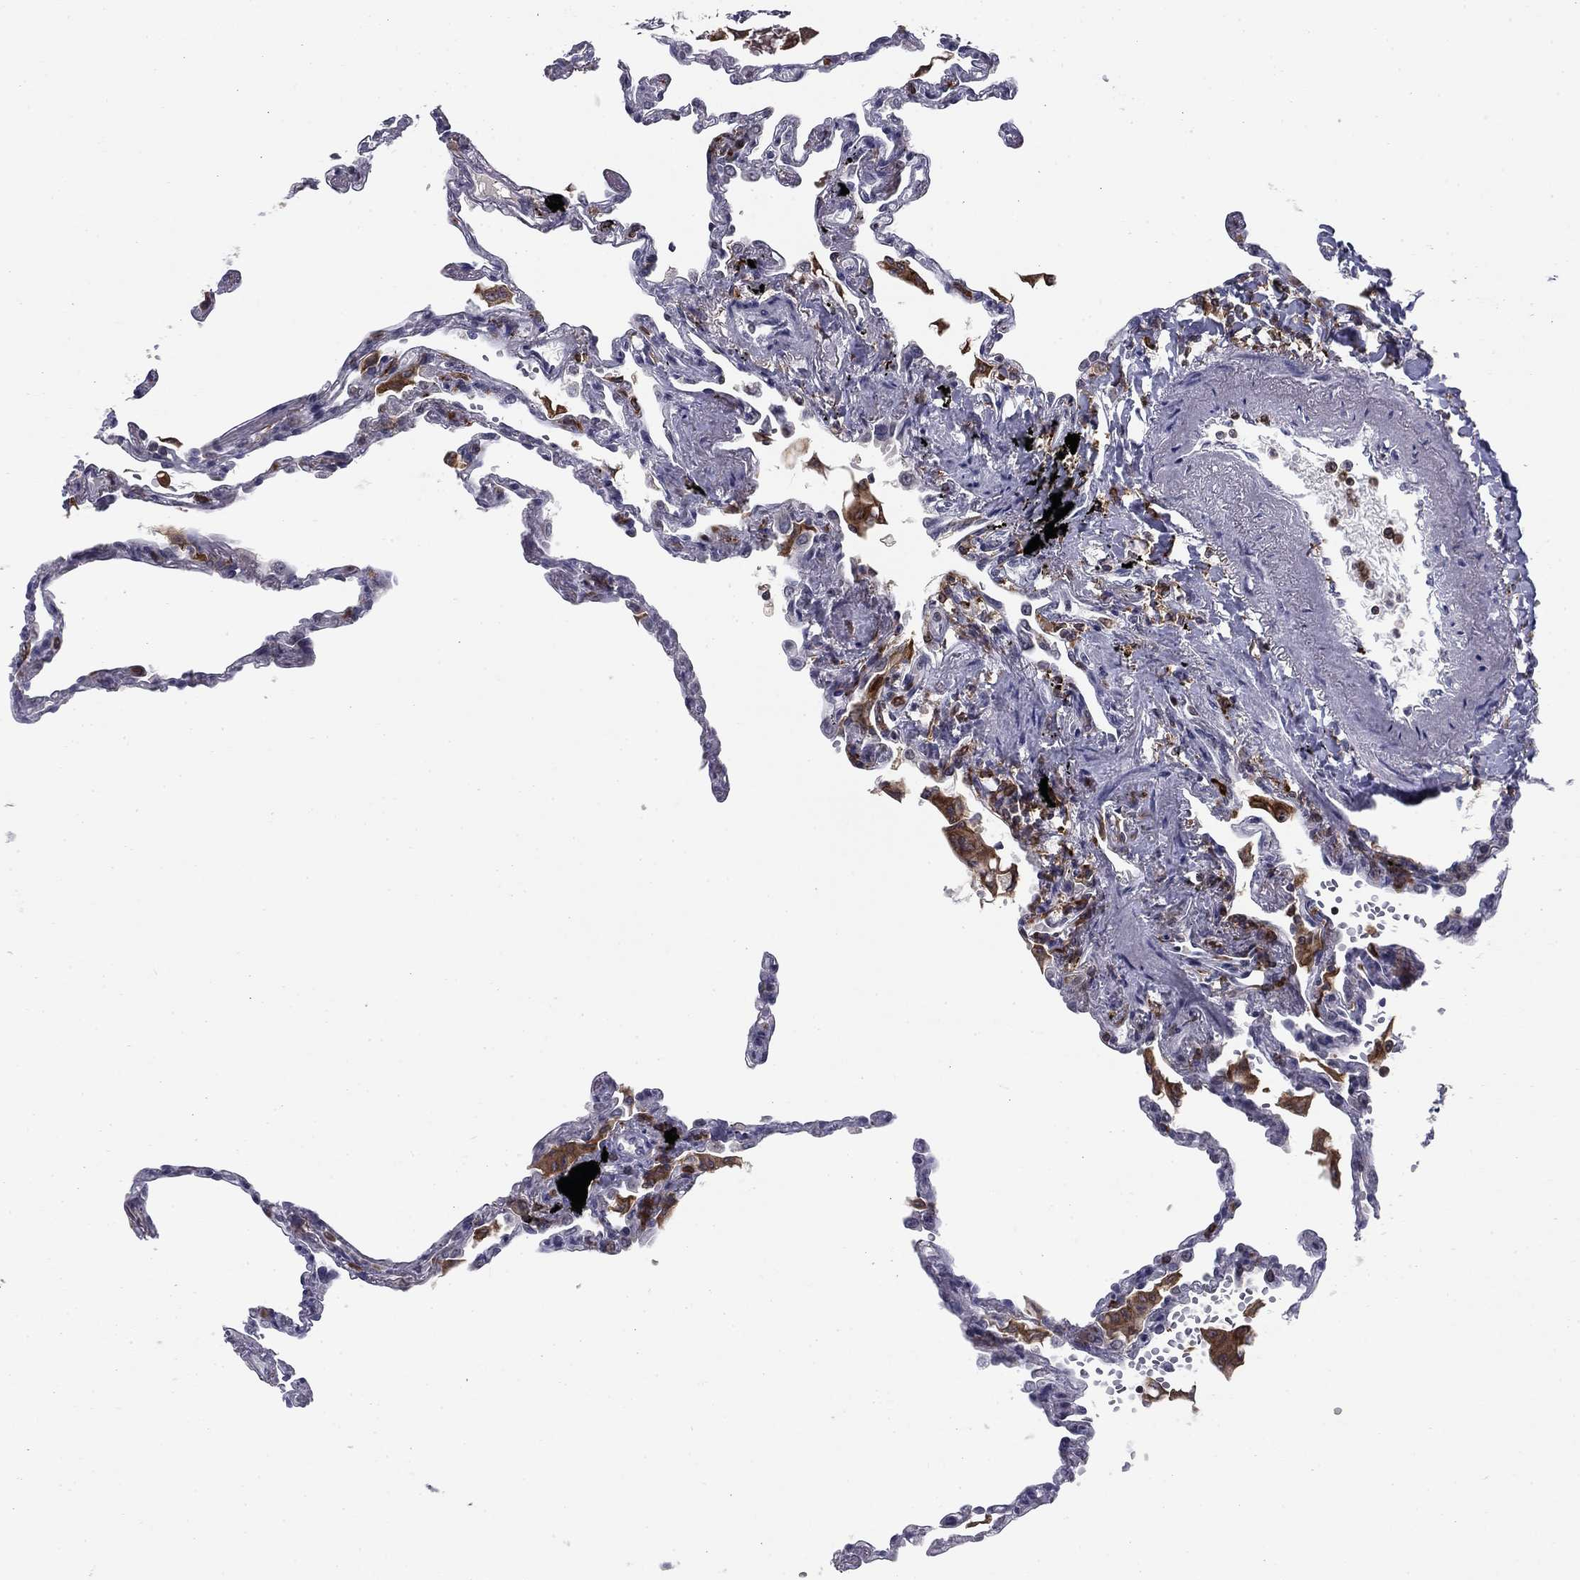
{"staining": {"intensity": "negative", "quantity": "none", "location": "none"}, "tissue": "lung", "cell_type": "Alveolar cells", "image_type": "normal", "snomed": [{"axis": "morphology", "description": "Normal tissue, NOS"}, {"axis": "topography", "description": "Lung"}], "caption": "High magnification brightfield microscopy of normal lung stained with DAB (brown) and counterstained with hematoxylin (blue): alveolar cells show no significant staining. Nuclei are stained in blue.", "gene": "PLCB2", "patient": {"sex": "male", "age": 78}}